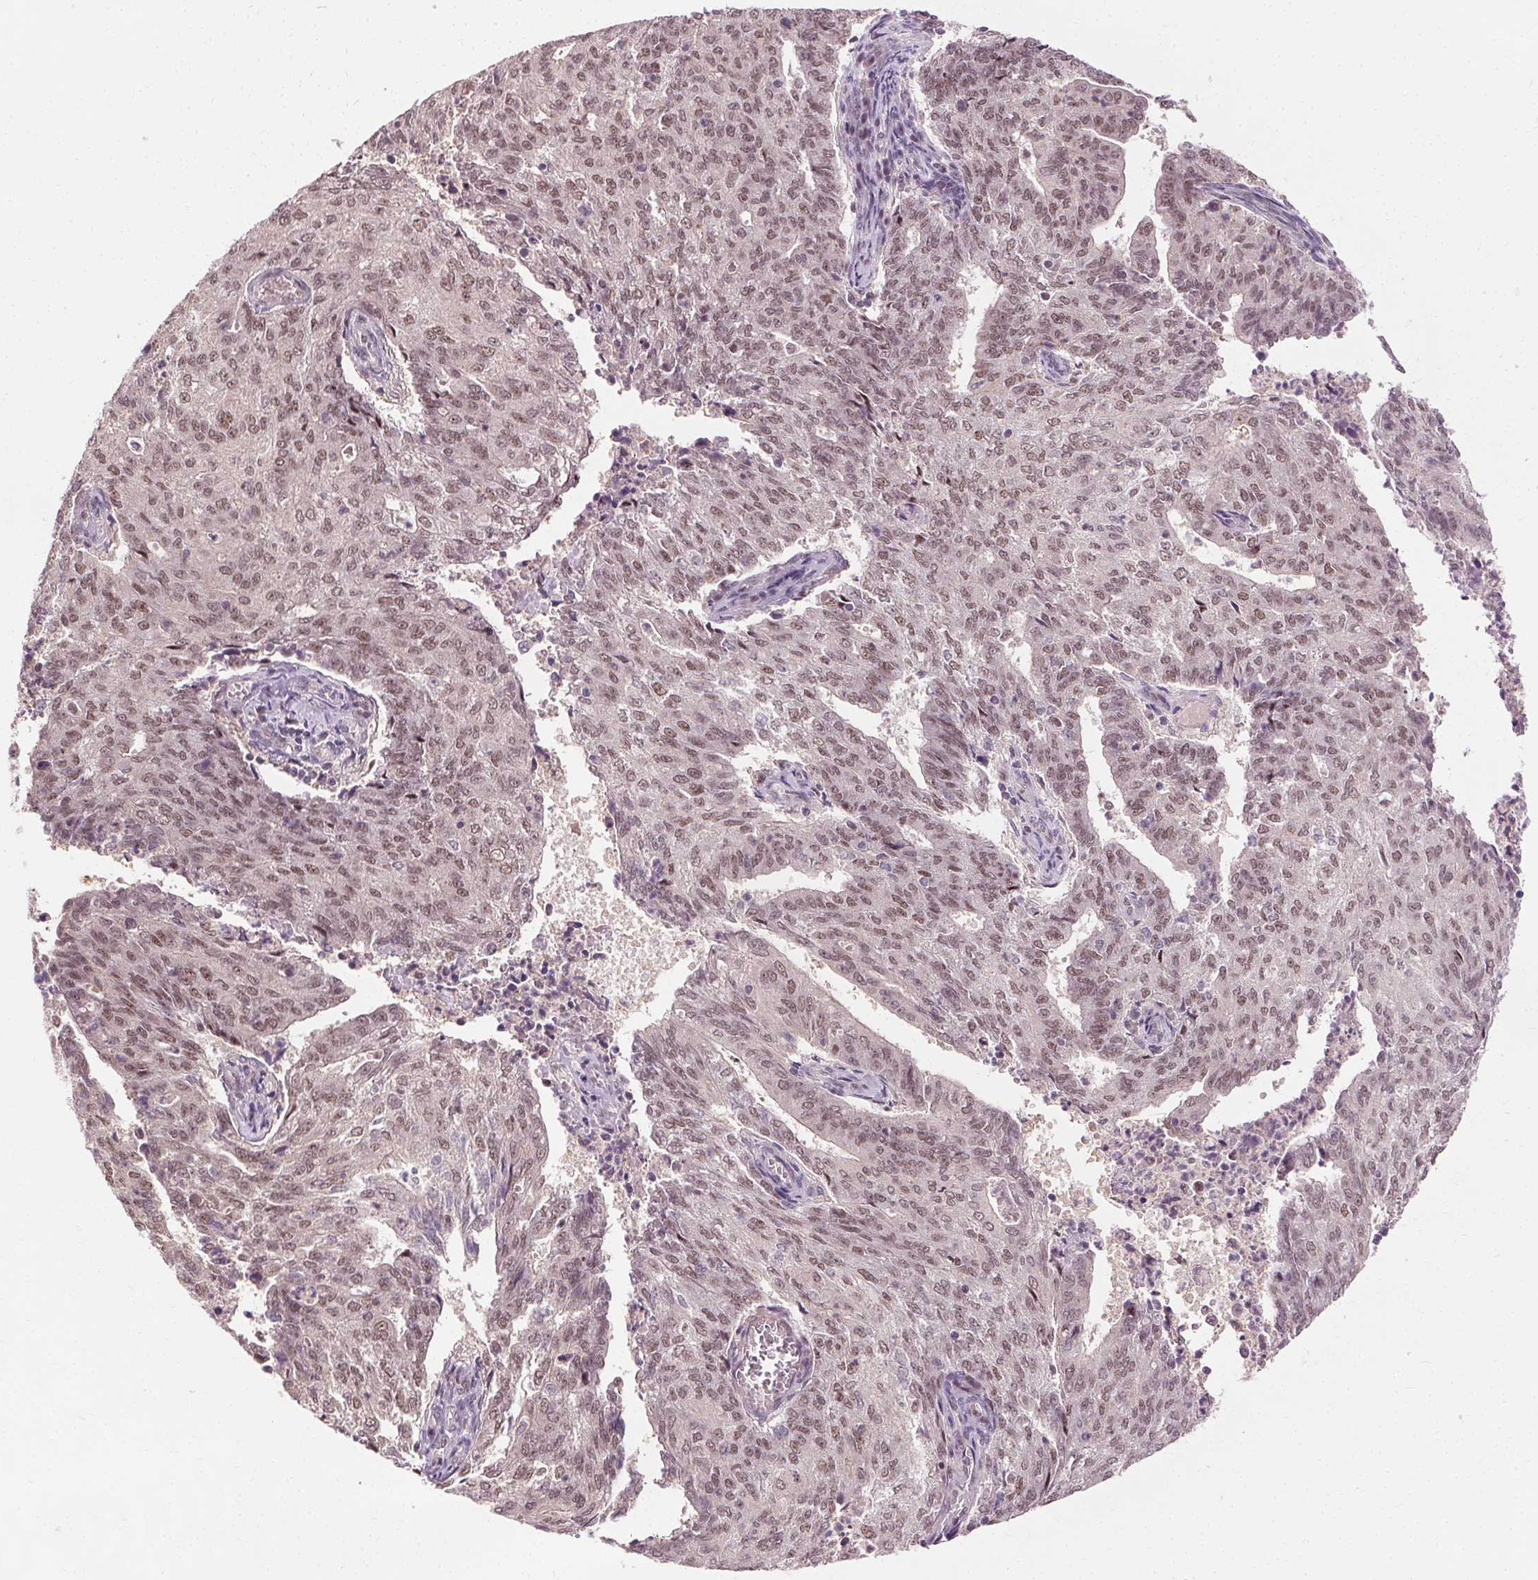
{"staining": {"intensity": "moderate", "quantity": ">75%", "location": "nuclear"}, "tissue": "endometrial cancer", "cell_type": "Tumor cells", "image_type": "cancer", "snomed": [{"axis": "morphology", "description": "Adenocarcinoma, NOS"}, {"axis": "topography", "description": "Endometrium"}], "caption": "An image of human endometrial cancer (adenocarcinoma) stained for a protein demonstrates moderate nuclear brown staining in tumor cells. Using DAB (3,3'-diaminobenzidine) (brown) and hematoxylin (blue) stains, captured at high magnification using brightfield microscopy.", "gene": "MED6", "patient": {"sex": "female", "age": 82}}